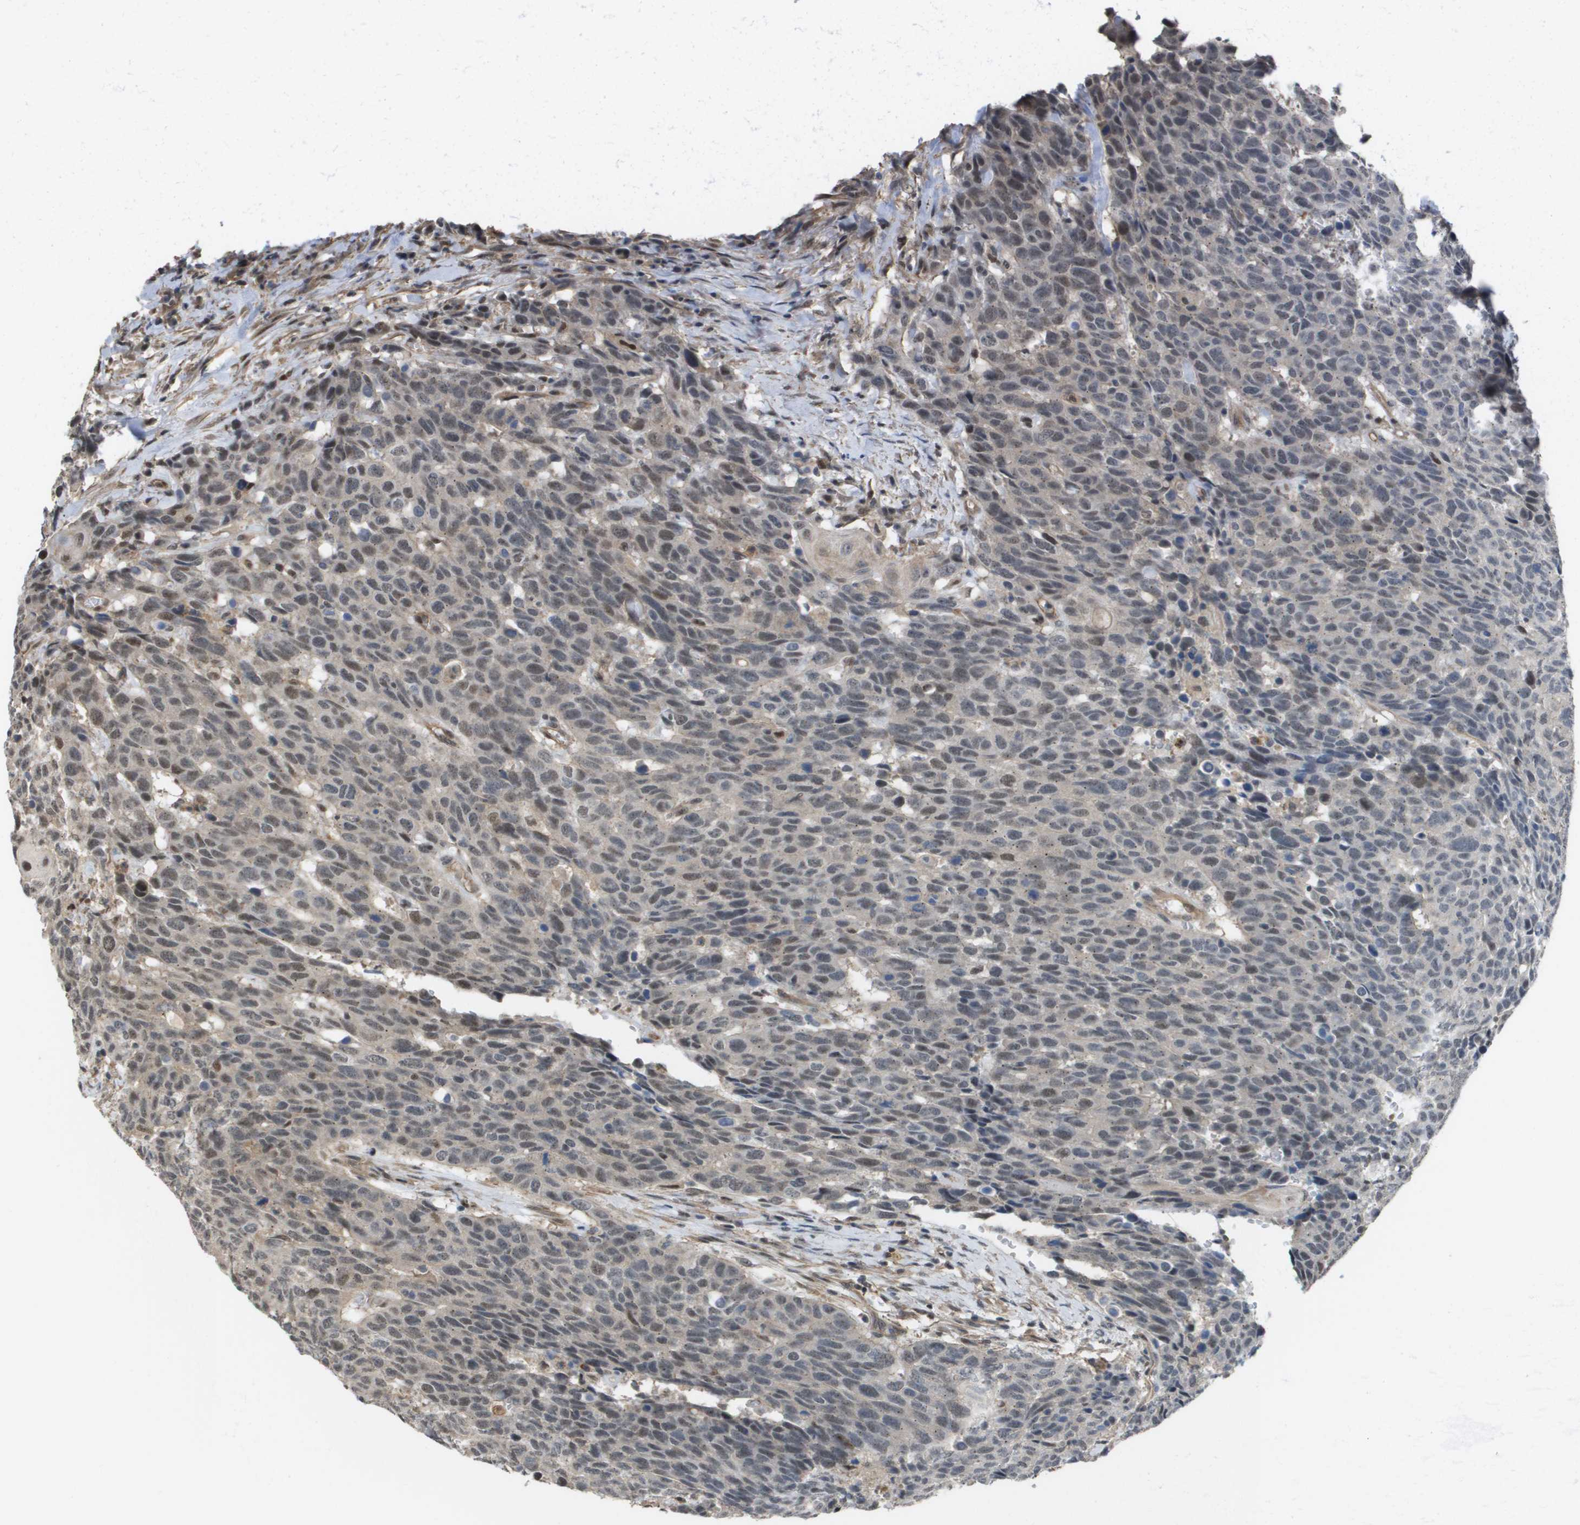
{"staining": {"intensity": "negative", "quantity": "none", "location": "none"}, "tissue": "head and neck cancer", "cell_type": "Tumor cells", "image_type": "cancer", "snomed": [{"axis": "morphology", "description": "Squamous cell carcinoma, NOS"}, {"axis": "topography", "description": "Head-Neck"}], "caption": "Immunohistochemical staining of head and neck squamous cell carcinoma demonstrates no significant staining in tumor cells. (DAB immunohistochemistry (IHC) with hematoxylin counter stain).", "gene": "RNF112", "patient": {"sex": "male", "age": 66}}